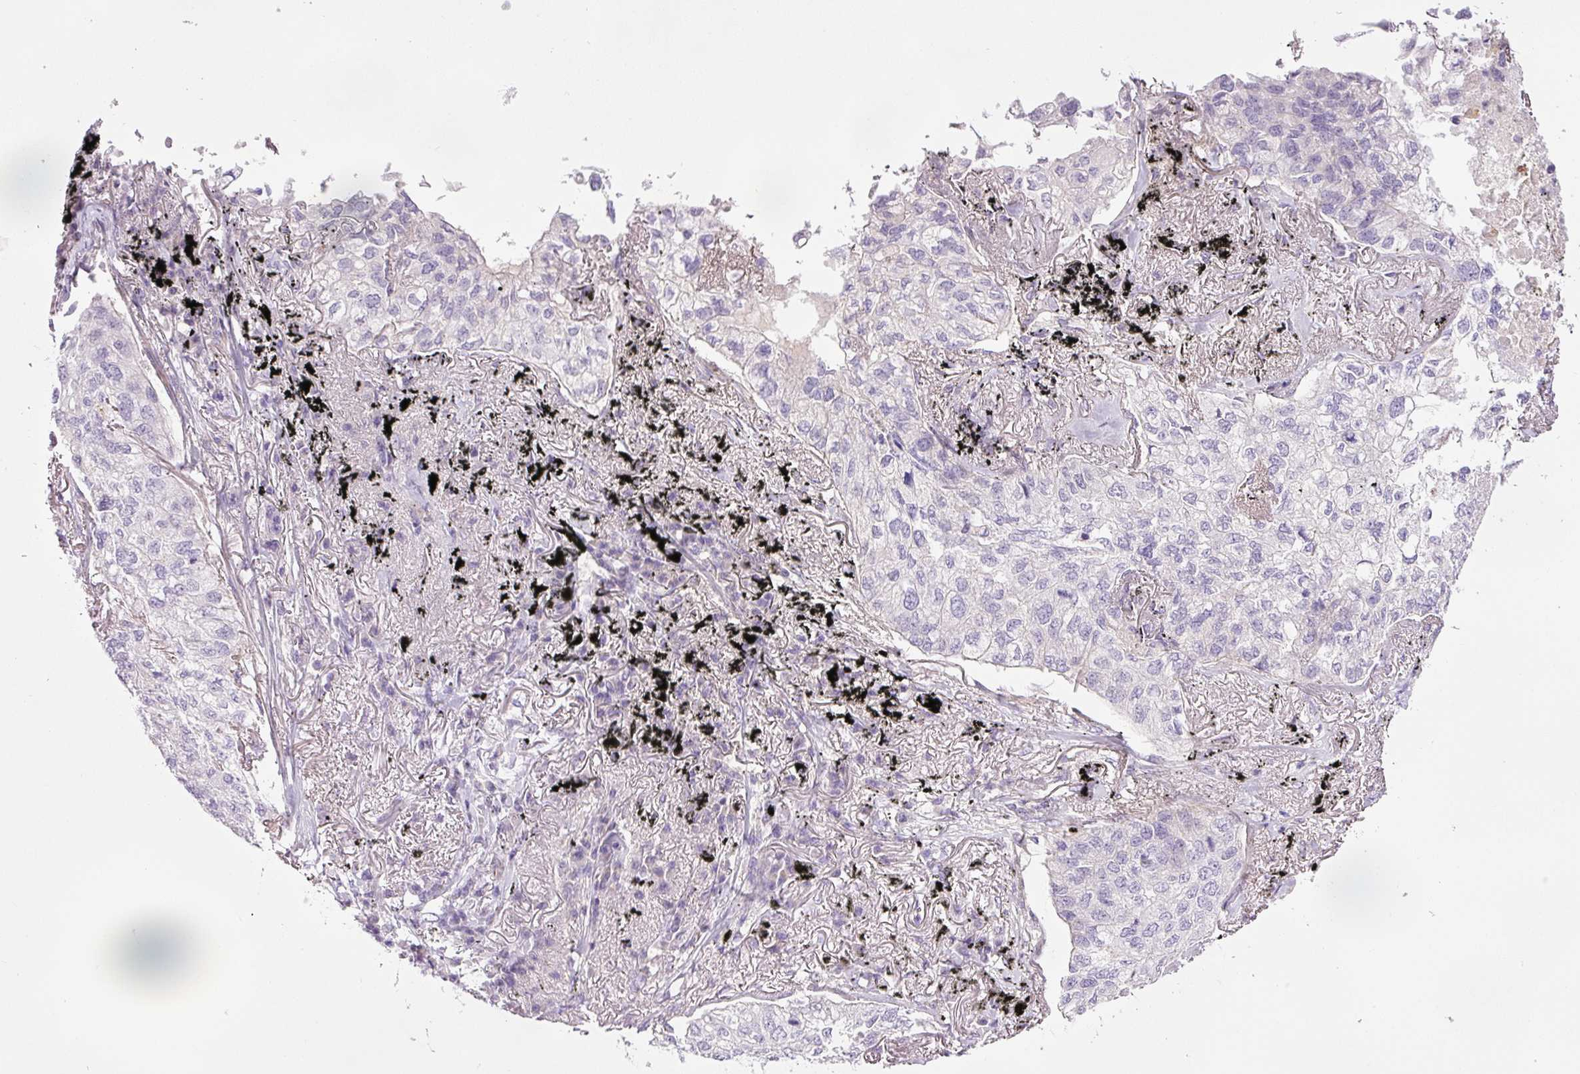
{"staining": {"intensity": "negative", "quantity": "none", "location": "none"}, "tissue": "lung cancer", "cell_type": "Tumor cells", "image_type": "cancer", "snomed": [{"axis": "morphology", "description": "Adenocarcinoma, NOS"}, {"axis": "topography", "description": "Lung"}], "caption": "An IHC image of lung cancer (adenocarcinoma) is shown. There is no staining in tumor cells of lung cancer (adenocarcinoma).", "gene": "KPNA5", "patient": {"sex": "male", "age": 65}}